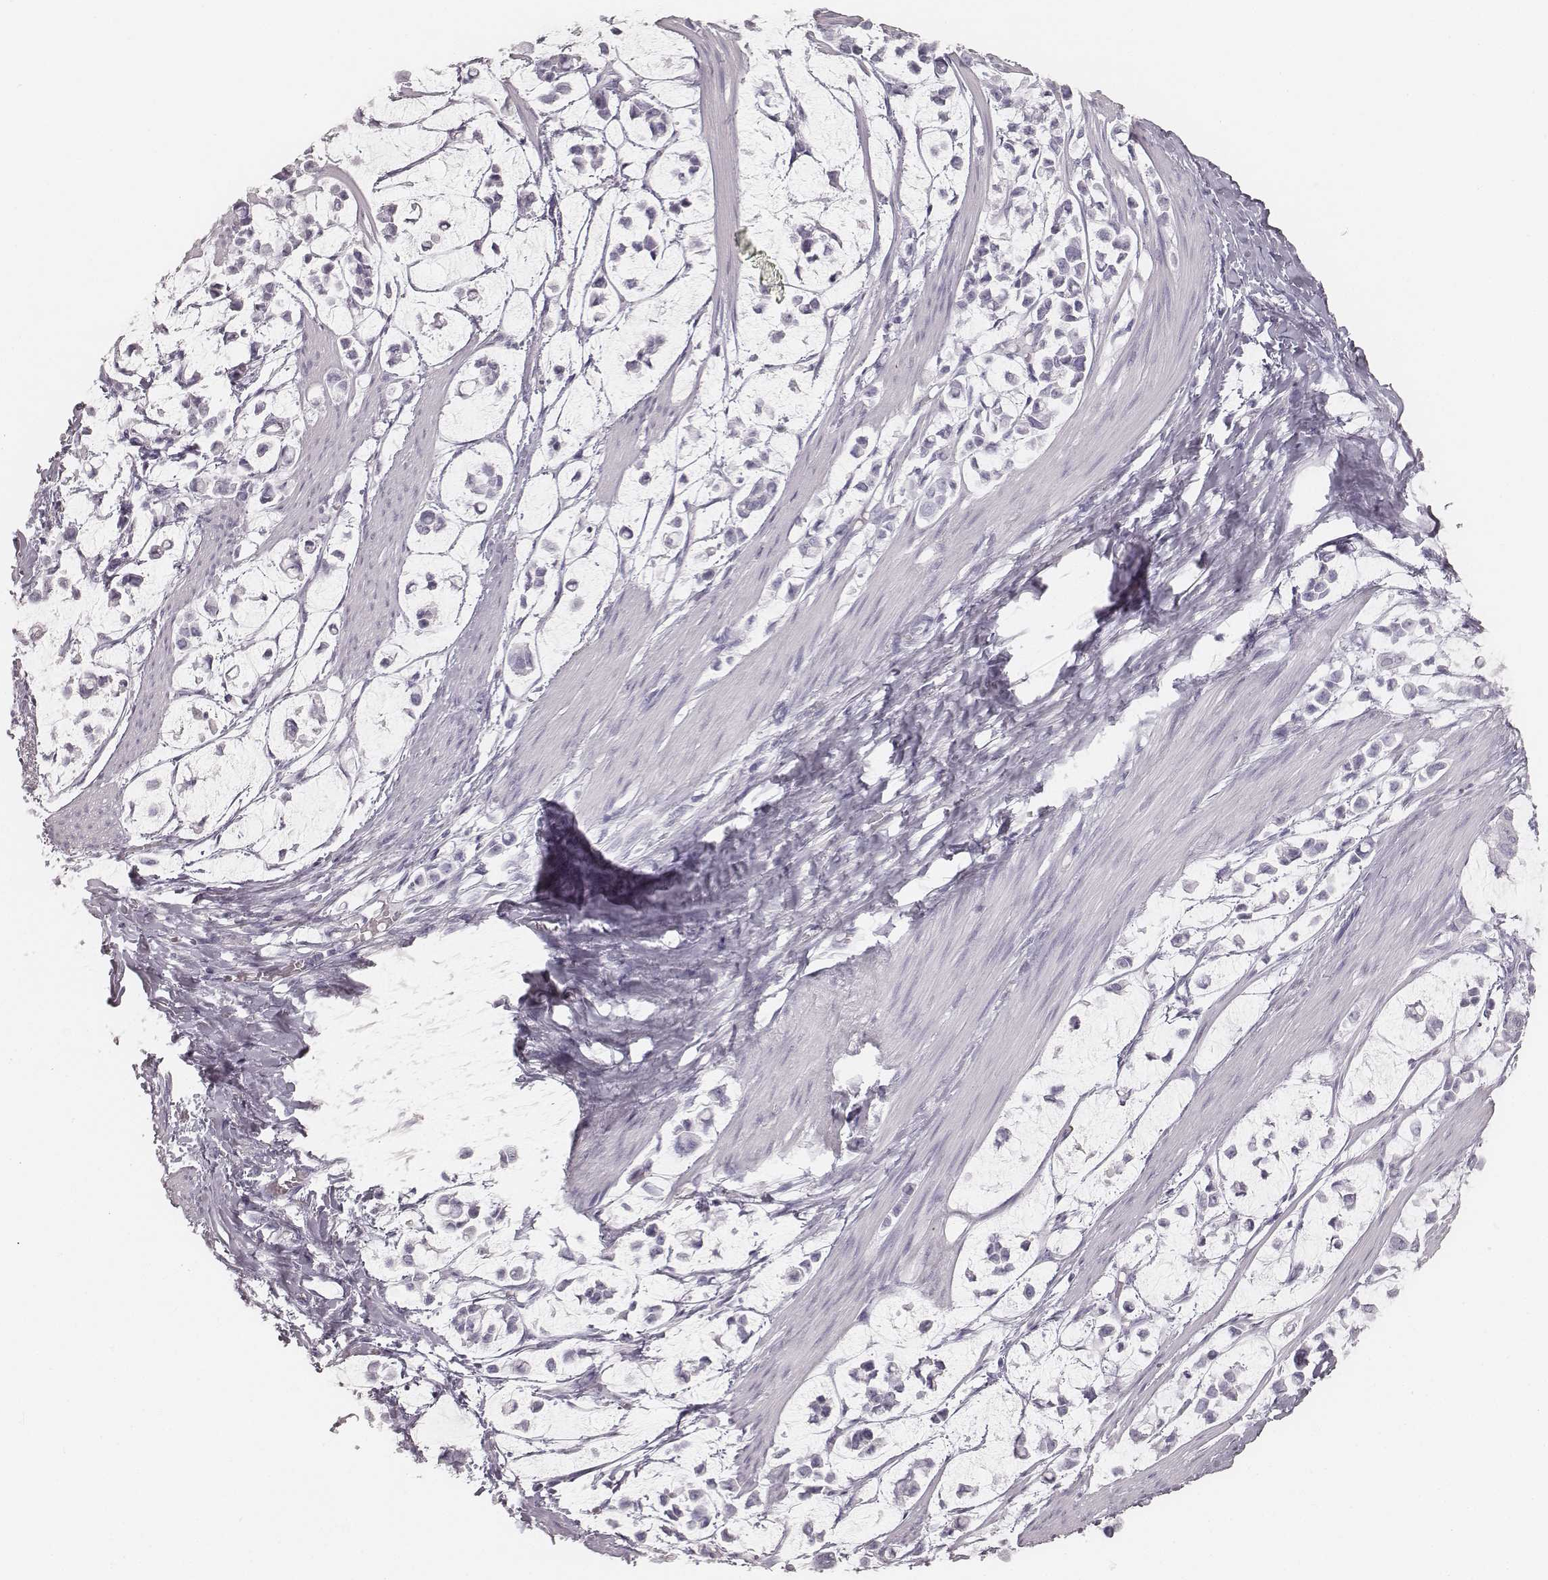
{"staining": {"intensity": "negative", "quantity": "none", "location": "none"}, "tissue": "stomach cancer", "cell_type": "Tumor cells", "image_type": "cancer", "snomed": [{"axis": "morphology", "description": "Adenocarcinoma, NOS"}, {"axis": "topography", "description": "Stomach"}], "caption": "An immunohistochemistry histopathology image of adenocarcinoma (stomach) is shown. There is no staining in tumor cells of adenocarcinoma (stomach).", "gene": "KRT34", "patient": {"sex": "male", "age": 82}}